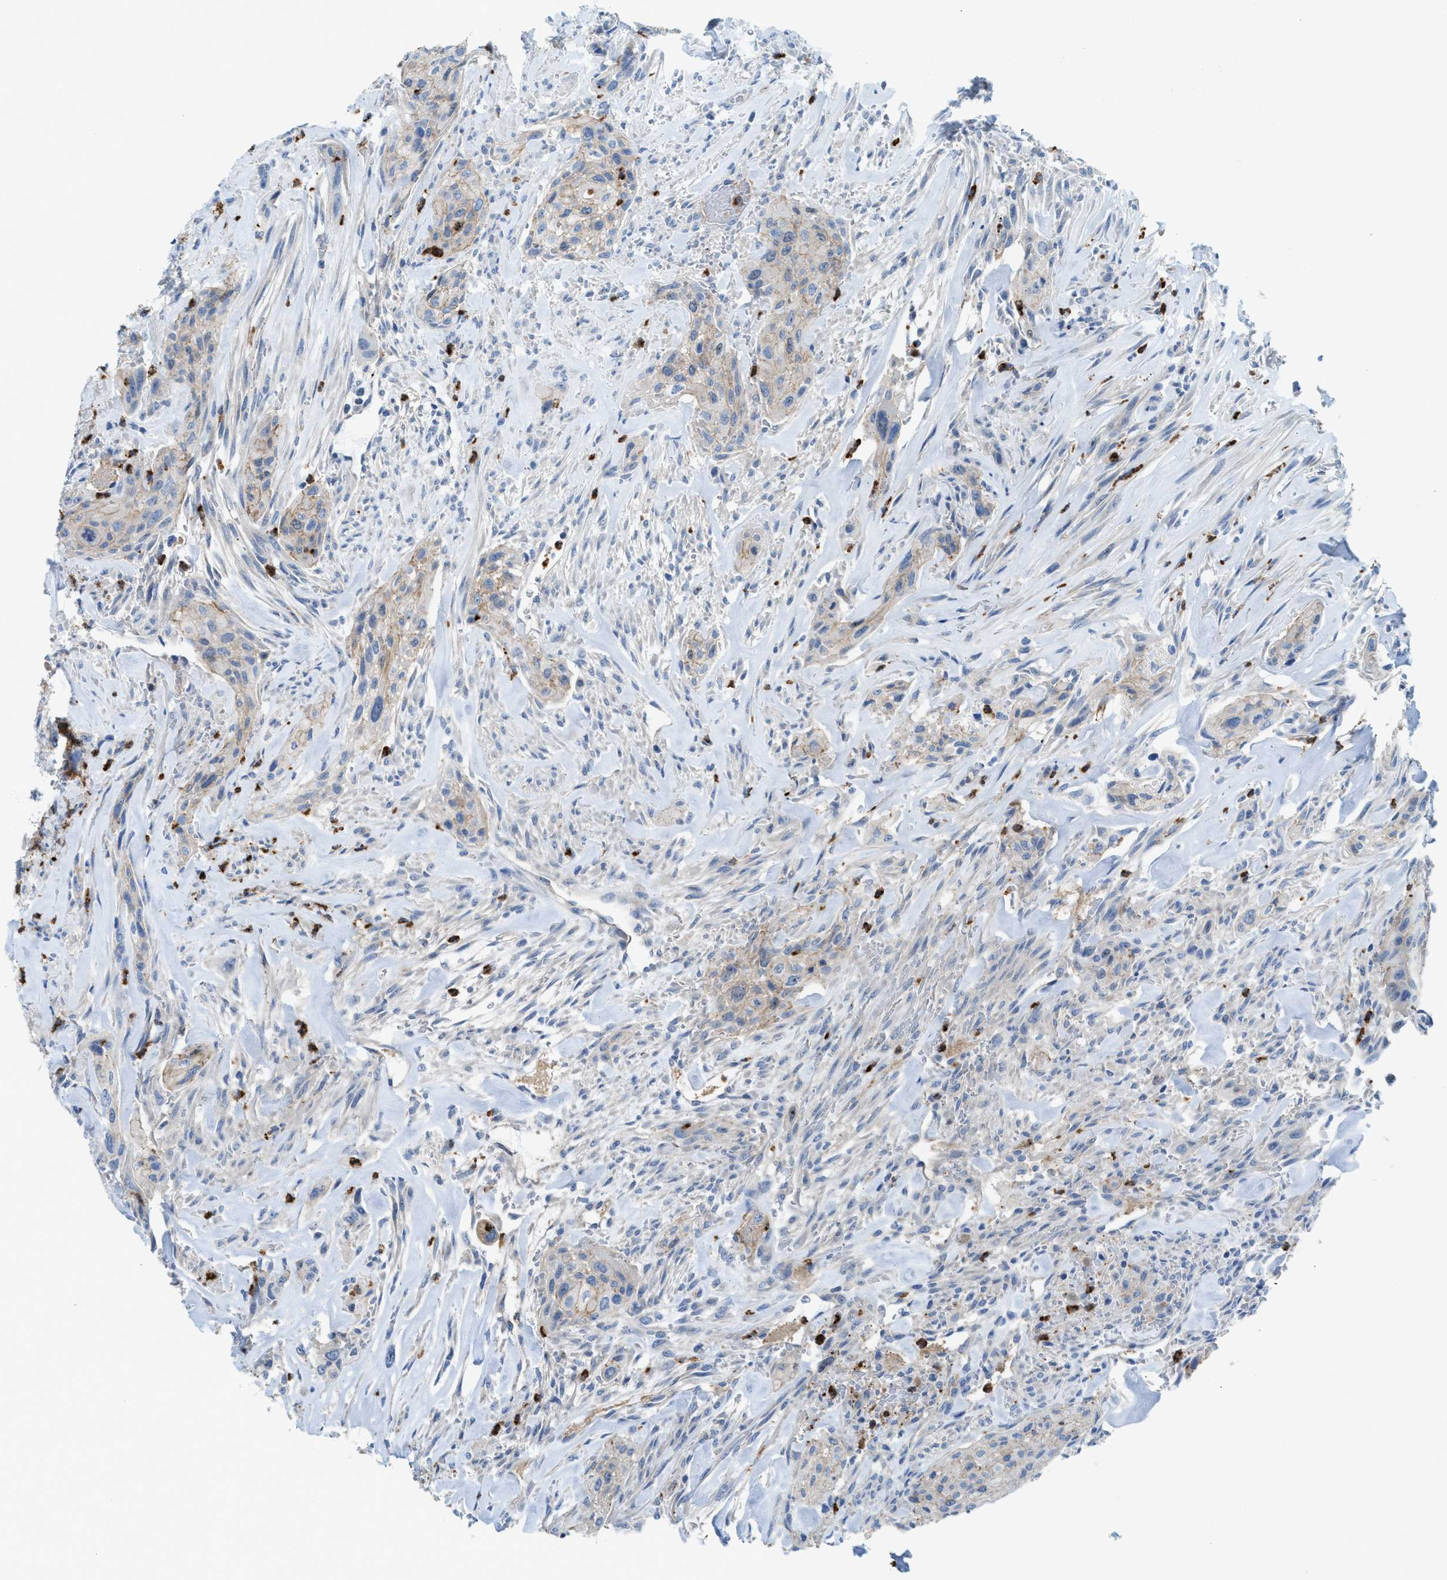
{"staining": {"intensity": "weak", "quantity": ">75%", "location": "cytoplasmic/membranous"}, "tissue": "urothelial cancer", "cell_type": "Tumor cells", "image_type": "cancer", "snomed": [{"axis": "morphology", "description": "Urothelial carcinoma, Low grade"}, {"axis": "morphology", "description": "Urothelial carcinoma, High grade"}, {"axis": "topography", "description": "Urinary bladder"}], "caption": "Brown immunohistochemical staining in human urothelial cancer displays weak cytoplasmic/membranous staining in about >75% of tumor cells.", "gene": "CMTM1", "patient": {"sex": "male", "age": 35}}